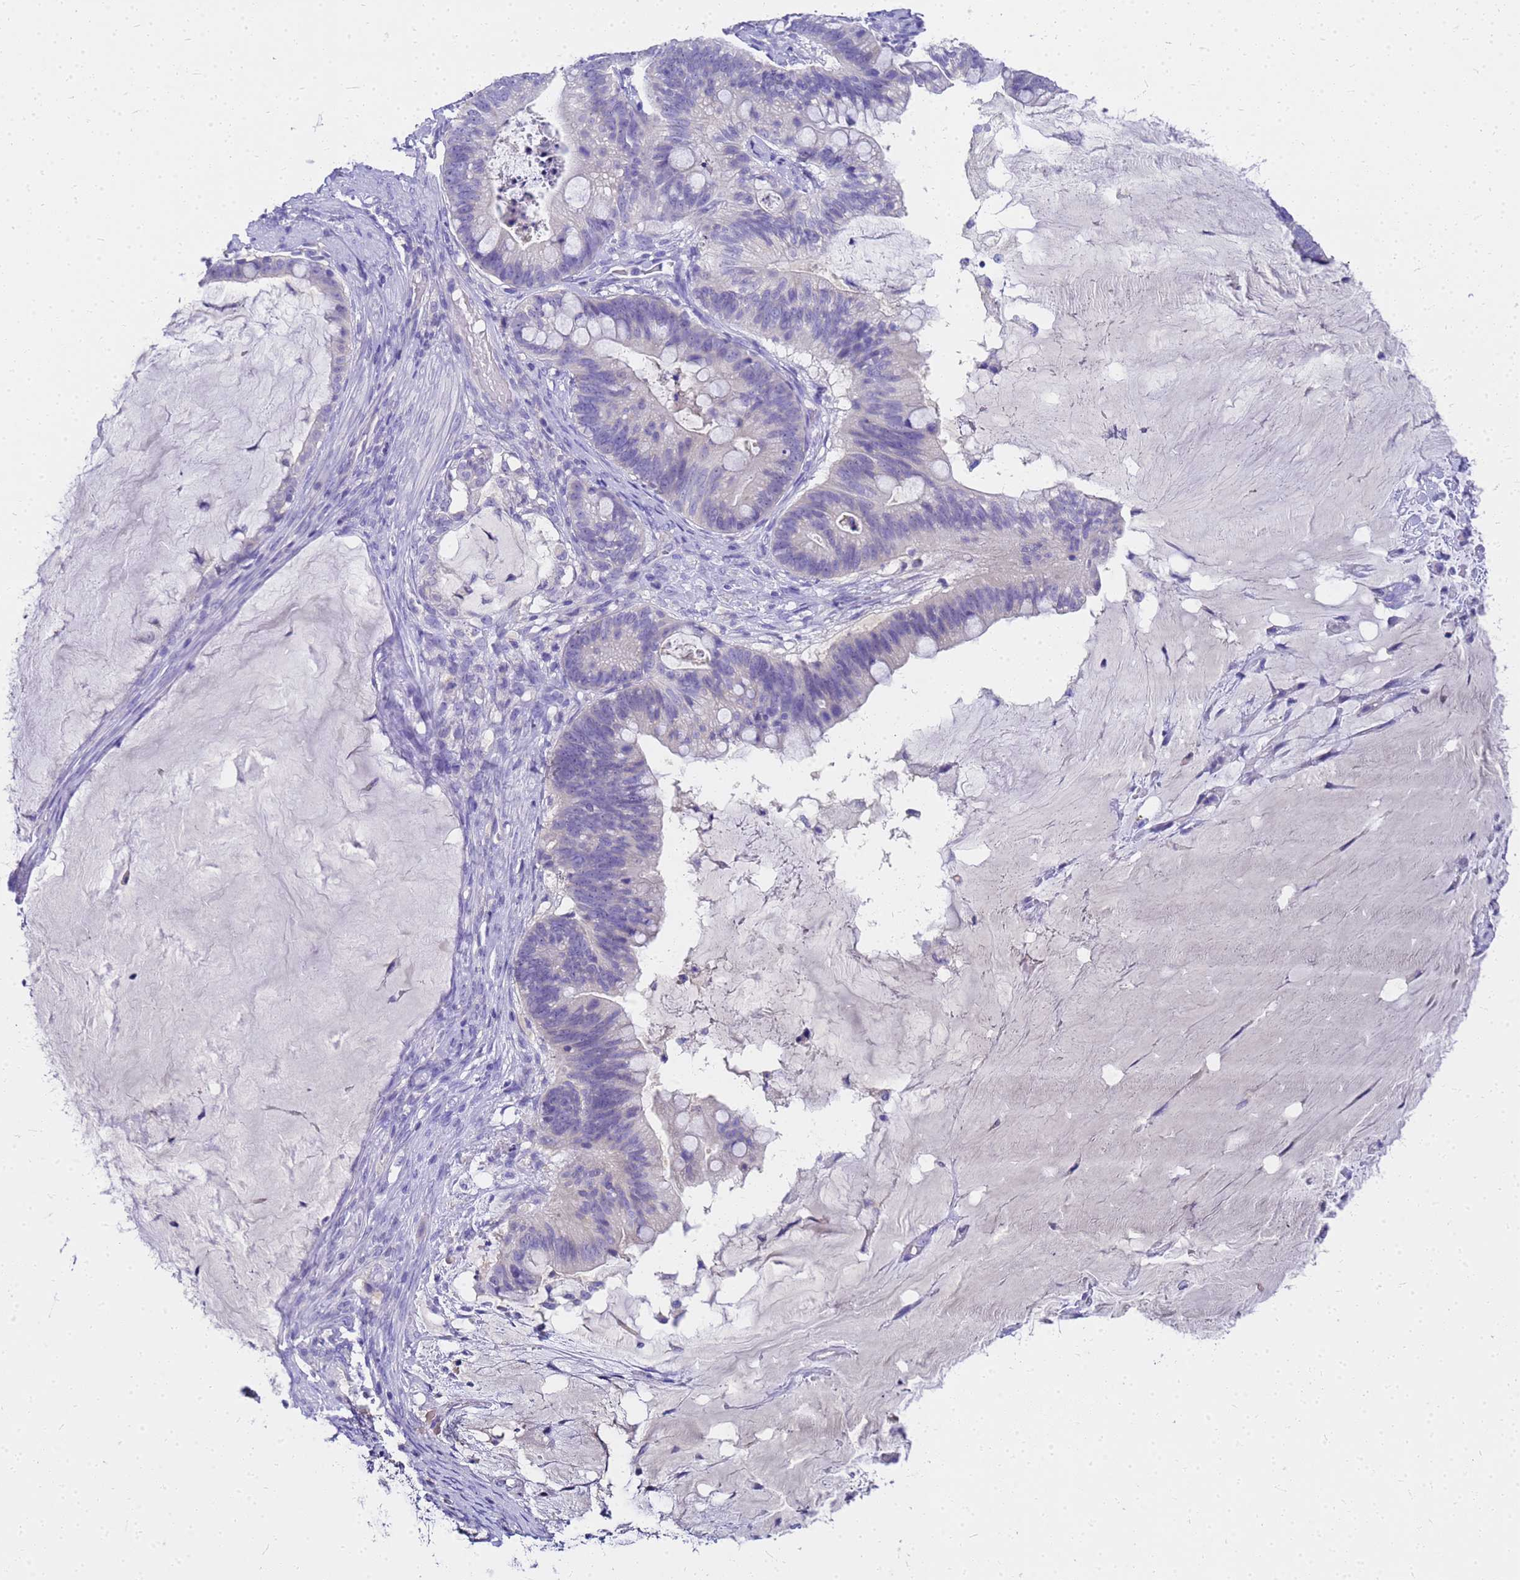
{"staining": {"intensity": "negative", "quantity": "none", "location": "none"}, "tissue": "ovarian cancer", "cell_type": "Tumor cells", "image_type": "cancer", "snomed": [{"axis": "morphology", "description": "Cystadenocarcinoma, mucinous, NOS"}, {"axis": "topography", "description": "Ovary"}], "caption": "A high-resolution micrograph shows immunohistochemistry staining of ovarian mucinous cystadenocarcinoma, which reveals no significant positivity in tumor cells.", "gene": "MS4A13", "patient": {"sex": "female", "age": 61}}